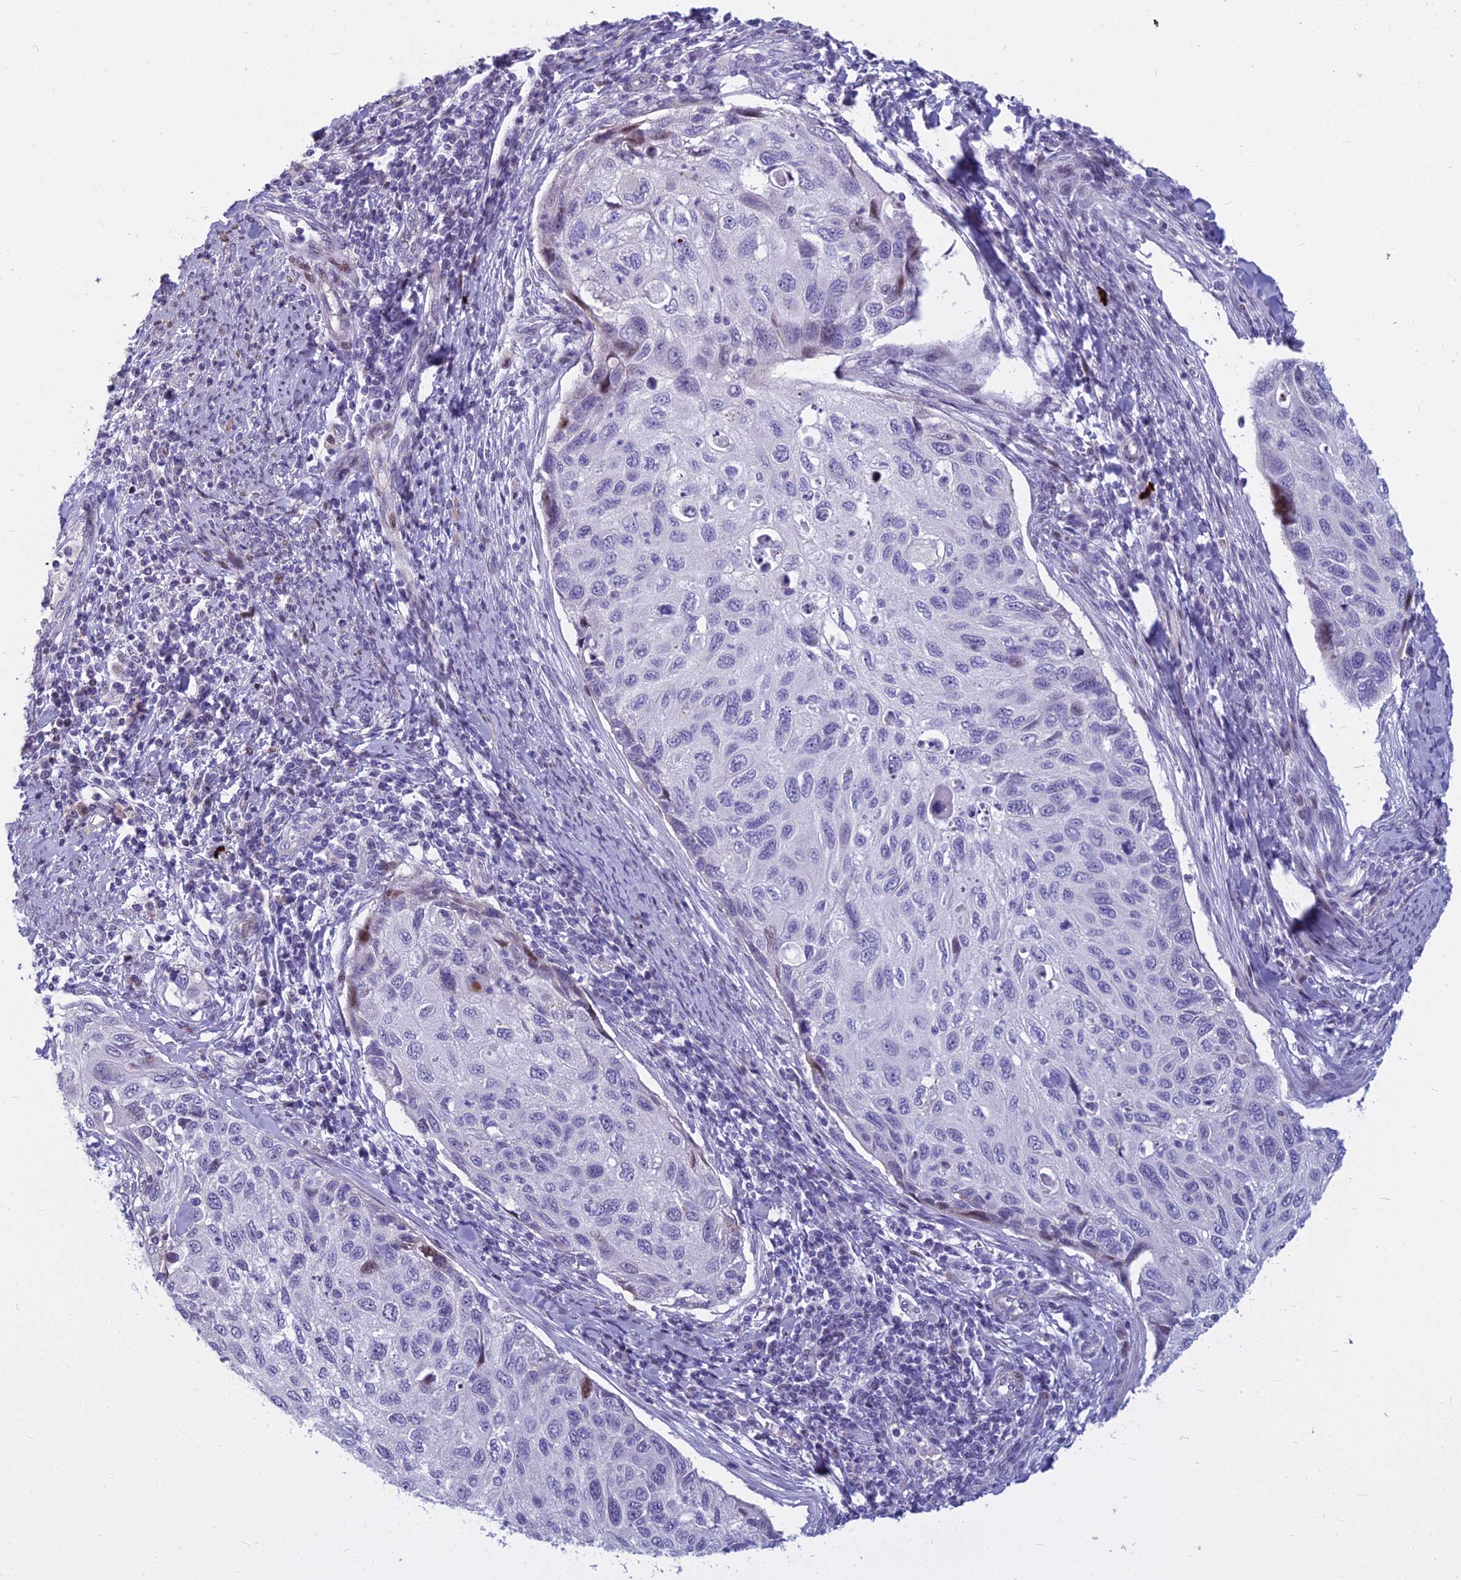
{"staining": {"intensity": "negative", "quantity": "none", "location": "none"}, "tissue": "cervical cancer", "cell_type": "Tumor cells", "image_type": "cancer", "snomed": [{"axis": "morphology", "description": "Squamous cell carcinoma, NOS"}, {"axis": "topography", "description": "Cervix"}], "caption": "Tumor cells are negative for brown protein staining in cervical squamous cell carcinoma.", "gene": "MYBPC2", "patient": {"sex": "female", "age": 70}}